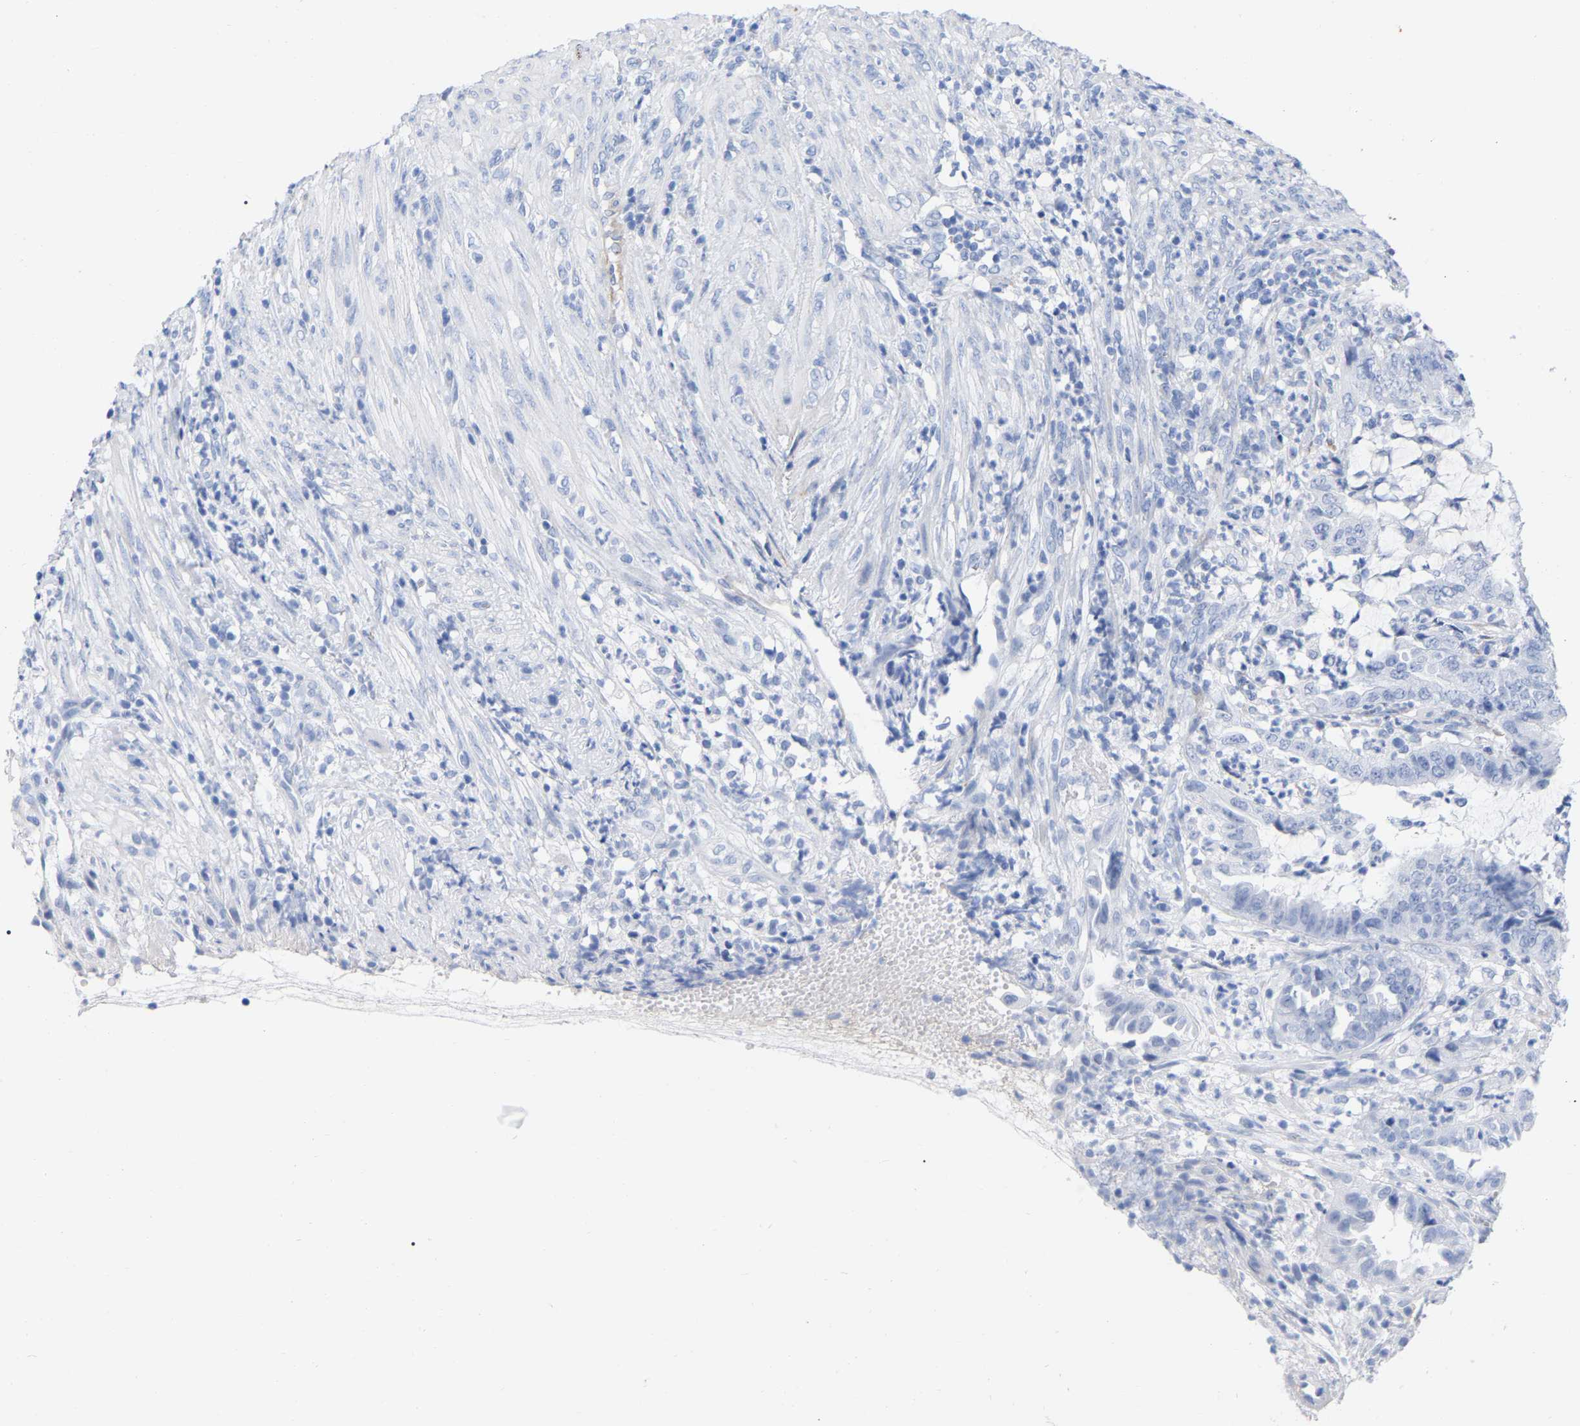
{"staining": {"intensity": "negative", "quantity": "none", "location": "none"}, "tissue": "endometrial cancer", "cell_type": "Tumor cells", "image_type": "cancer", "snomed": [{"axis": "morphology", "description": "Adenocarcinoma, NOS"}, {"axis": "topography", "description": "Endometrium"}], "caption": "Immunohistochemistry of human endometrial cancer exhibits no positivity in tumor cells. (Stains: DAB (3,3'-diaminobenzidine) IHC with hematoxylin counter stain, Microscopy: brightfield microscopy at high magnification).", "gene": "HAPLN1", "patient": {"sex": "female", "age": 51}}